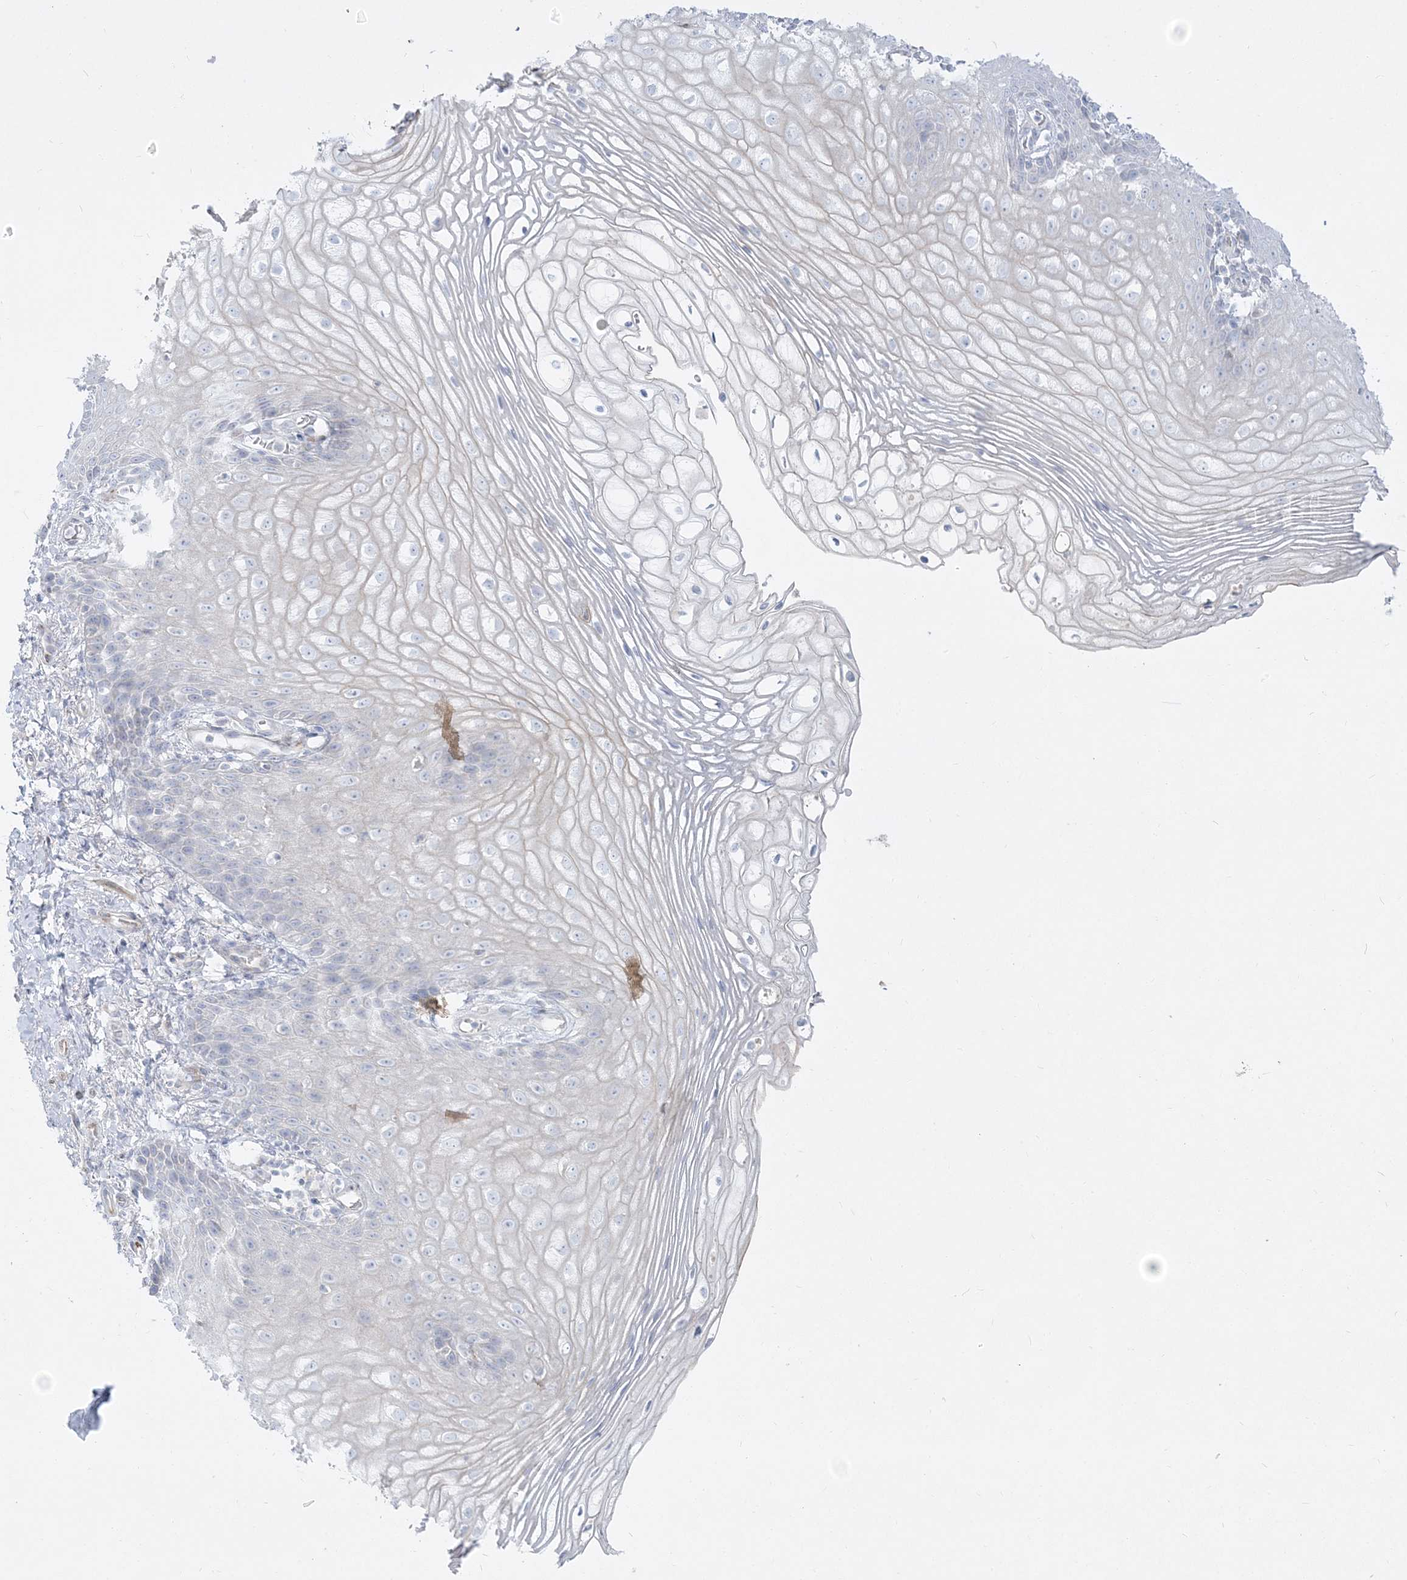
{"staining": {"intensity": "negative", "quantity": "none", "location": "none"}, "tissue": "vagina", "cell_type": "Squamous epithelial cells", "image_type": "normal", "snomed": [{"axis": "morphology", "description": "Normal tissue, NOS"}, {"axis": "topography", "description": "Vagina"}], "caption": "There is no significant expression in squamous epithelial cells of vagina. Brightfield microscopy of IHC stained with DAB (brown) and hematoxylin (blue), captured at high magnification.", "gene": "GPAT2", "patient": {"sex": "female", "age": 60}}